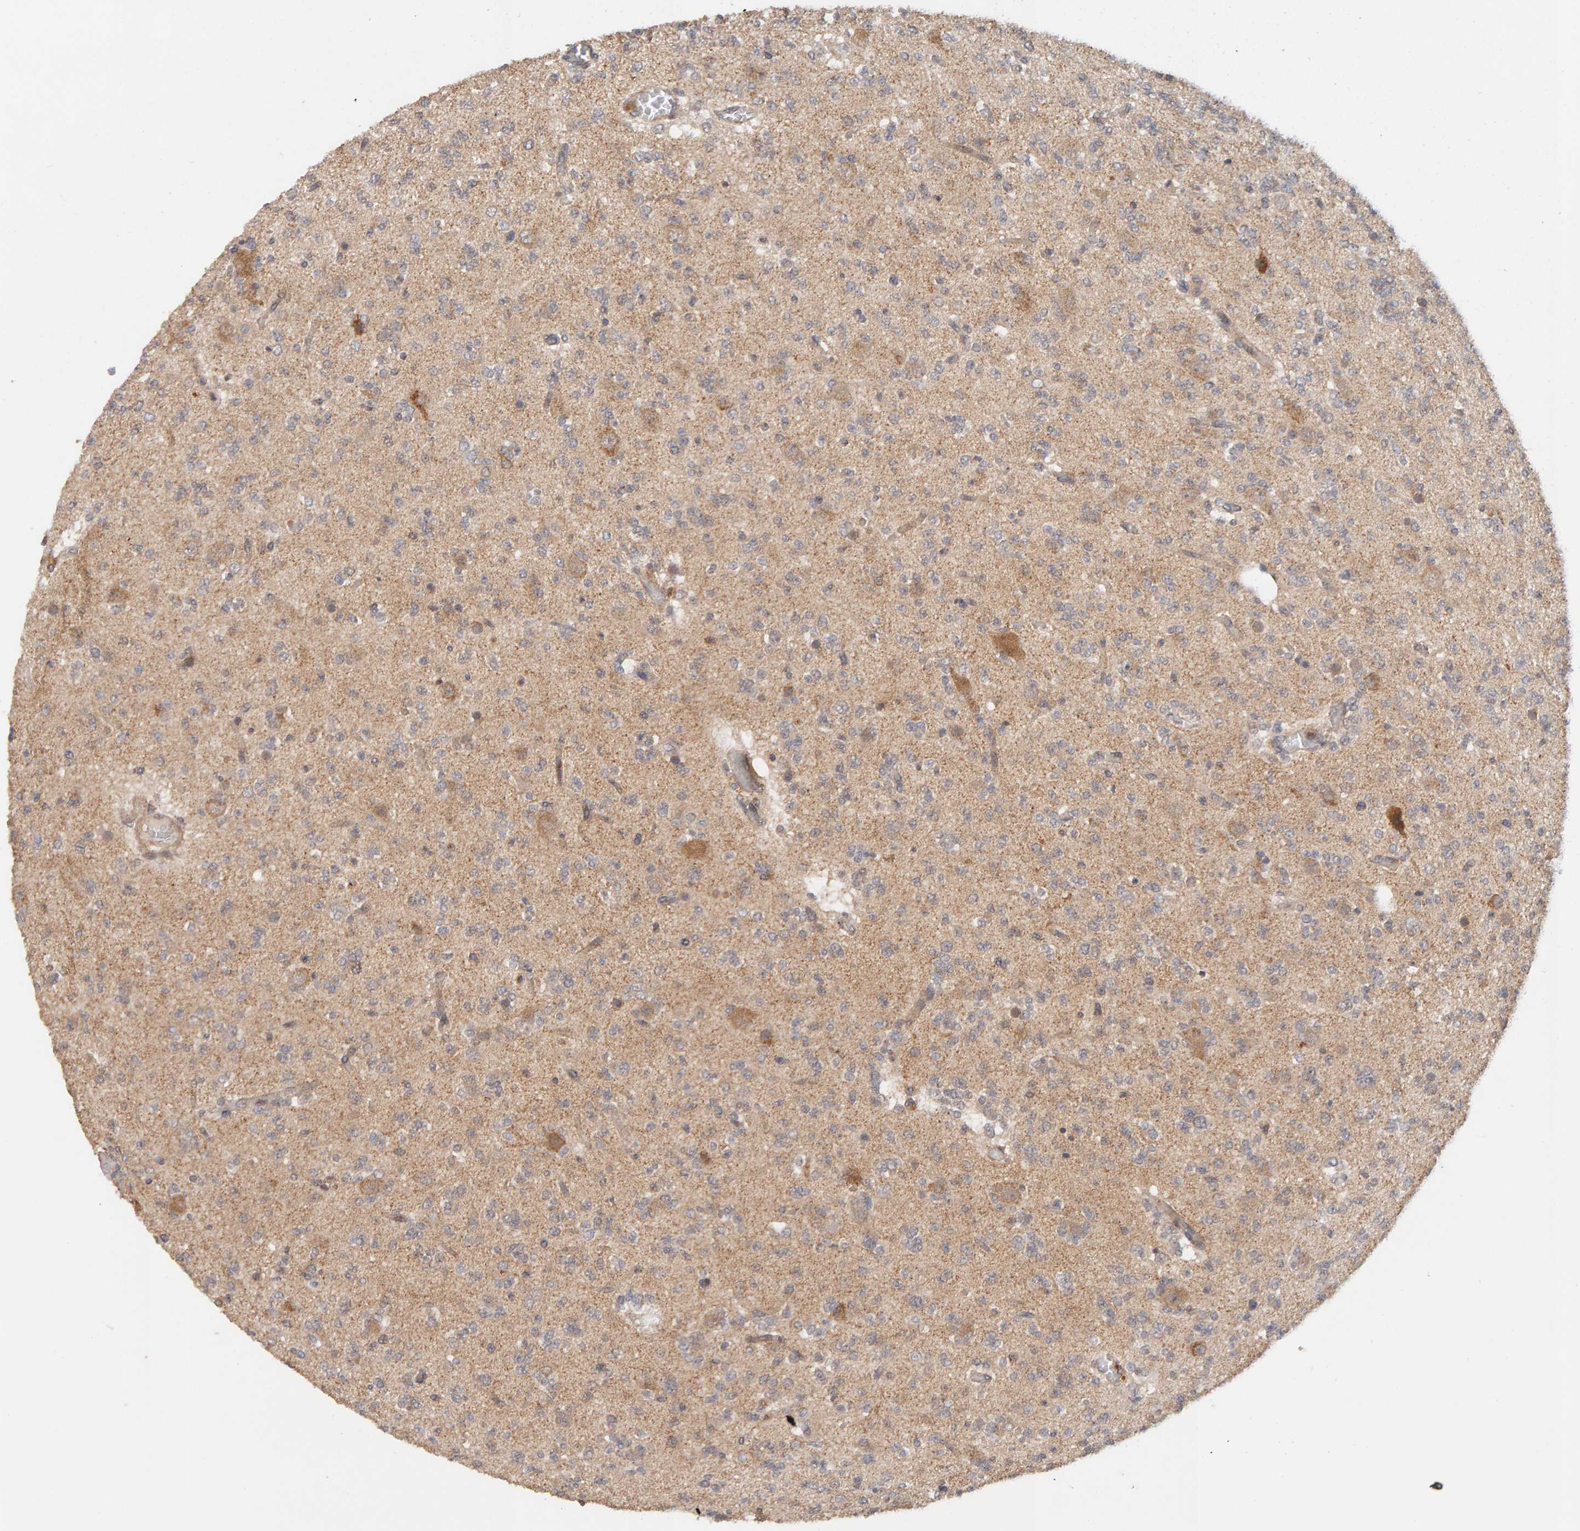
{"staining": {"intensity": "negative", "quantity": "none", "location": "none"}, "tissue": "glioma", "cell_type": "Tumor cells", "image_type": "cancer", "snomed": [{"axis": "morphology", "description": "Glioma, malignant, Low grade"}, {"axis": "topography", "description": "Brain"}], "caption": "Malignant glioma (low-grade) stained for a protein using IHC shows no positivity tumor cells.", "gene": "DNAJC7", "patient": {"sex": "male", "age": 38}}